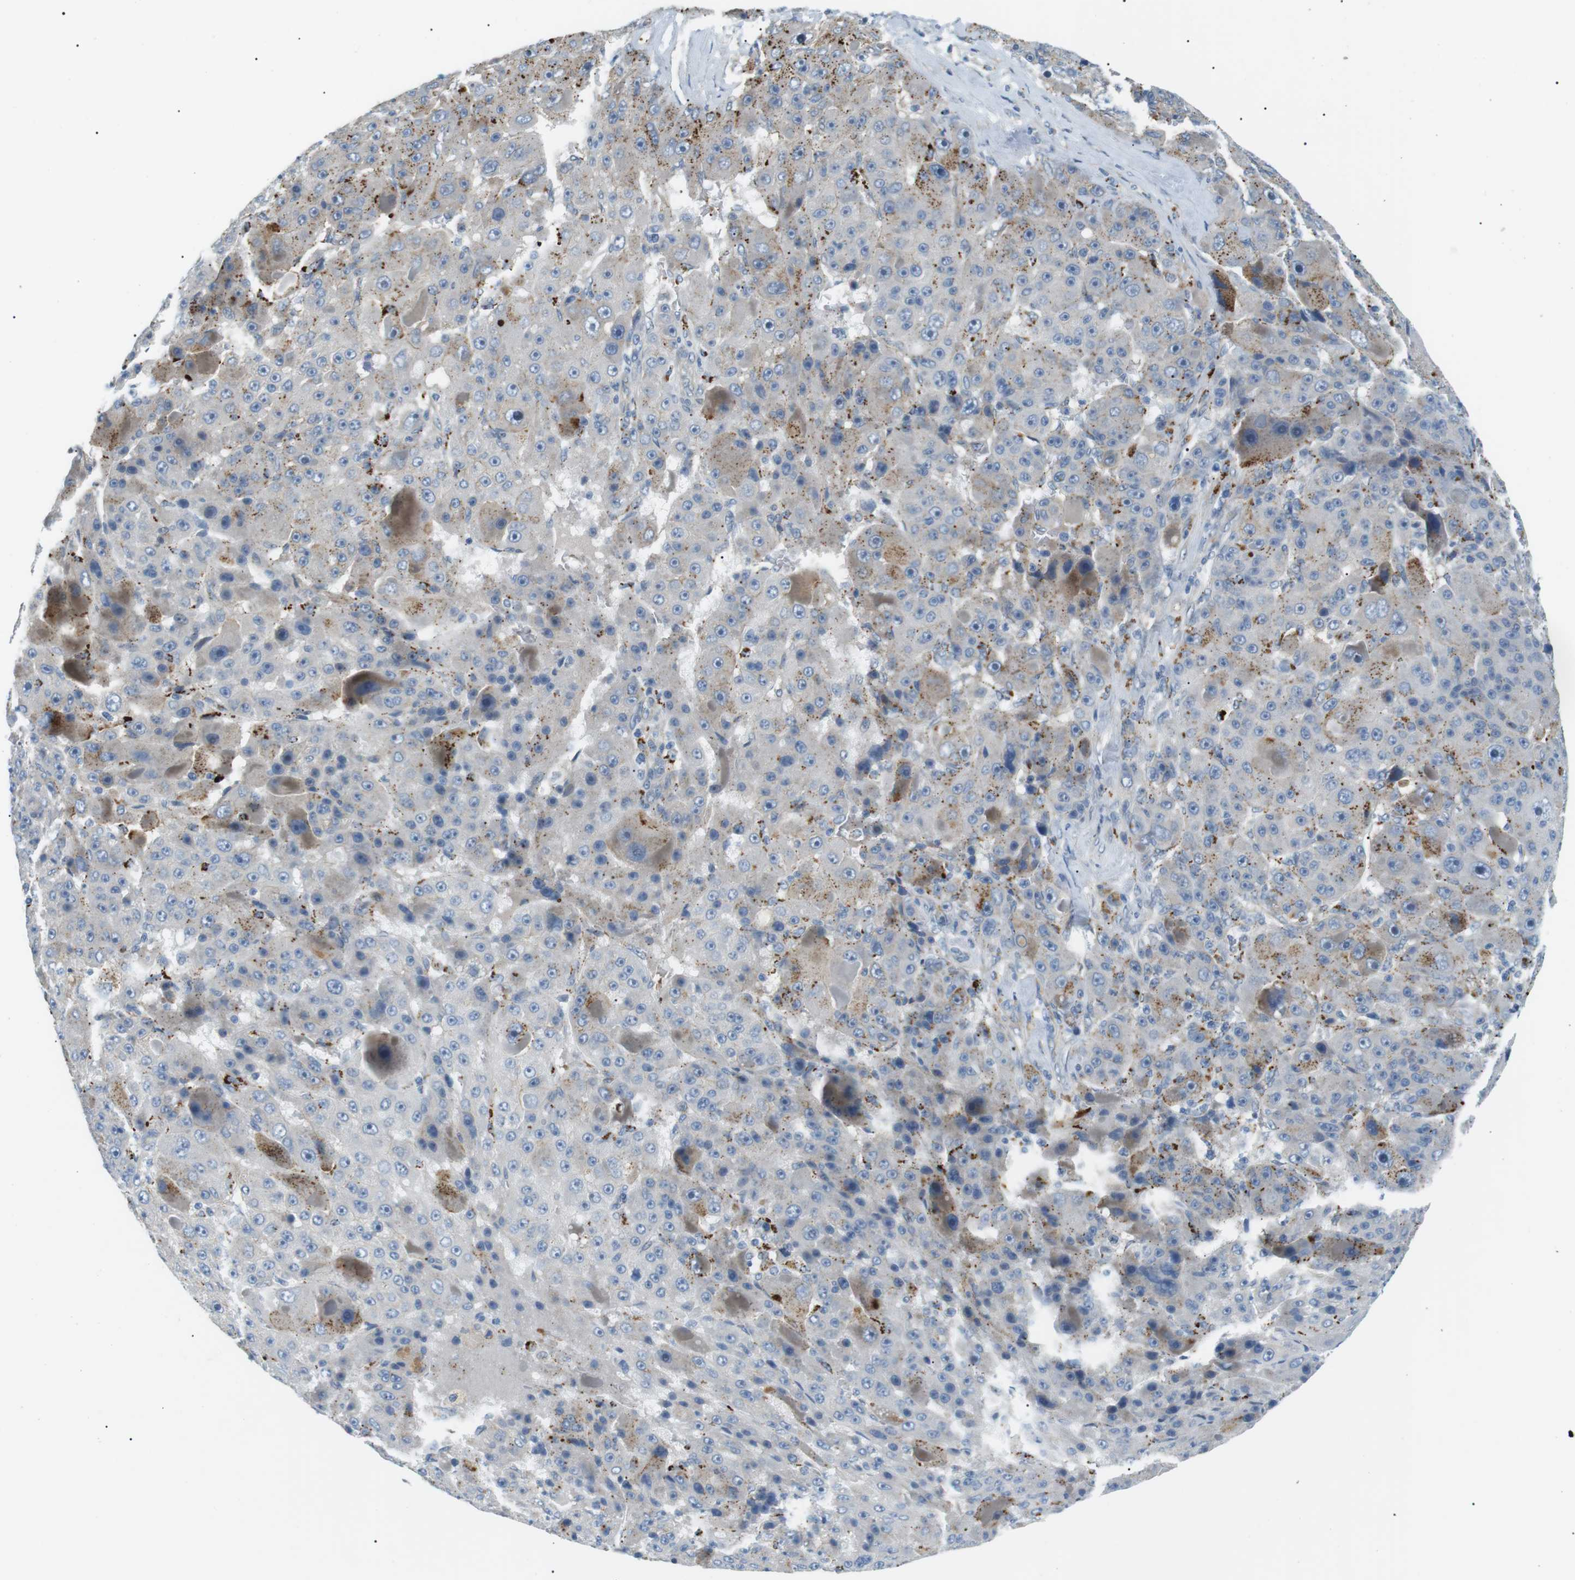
{"staining": {"intensity": "moderate", "quantity": "<25%", "location": "cytoplasmic/membranous"}, "tissue": "liver cancer", "cell_type": "Tumor cells", "image_type": "cancer", "snomed": [{"axis": "morphology", "description": "Carcinoma, Hepatocellular, NOS"}, {"axis": "topography", "description": "Liver"}], "caption": "A brown stain shows moderate cytoplasmic/membranous staining of a protein in human liver cancer tumor cells.", "gene": "B4GALNT2", "patient": {"sex": "male", "age": 76}}